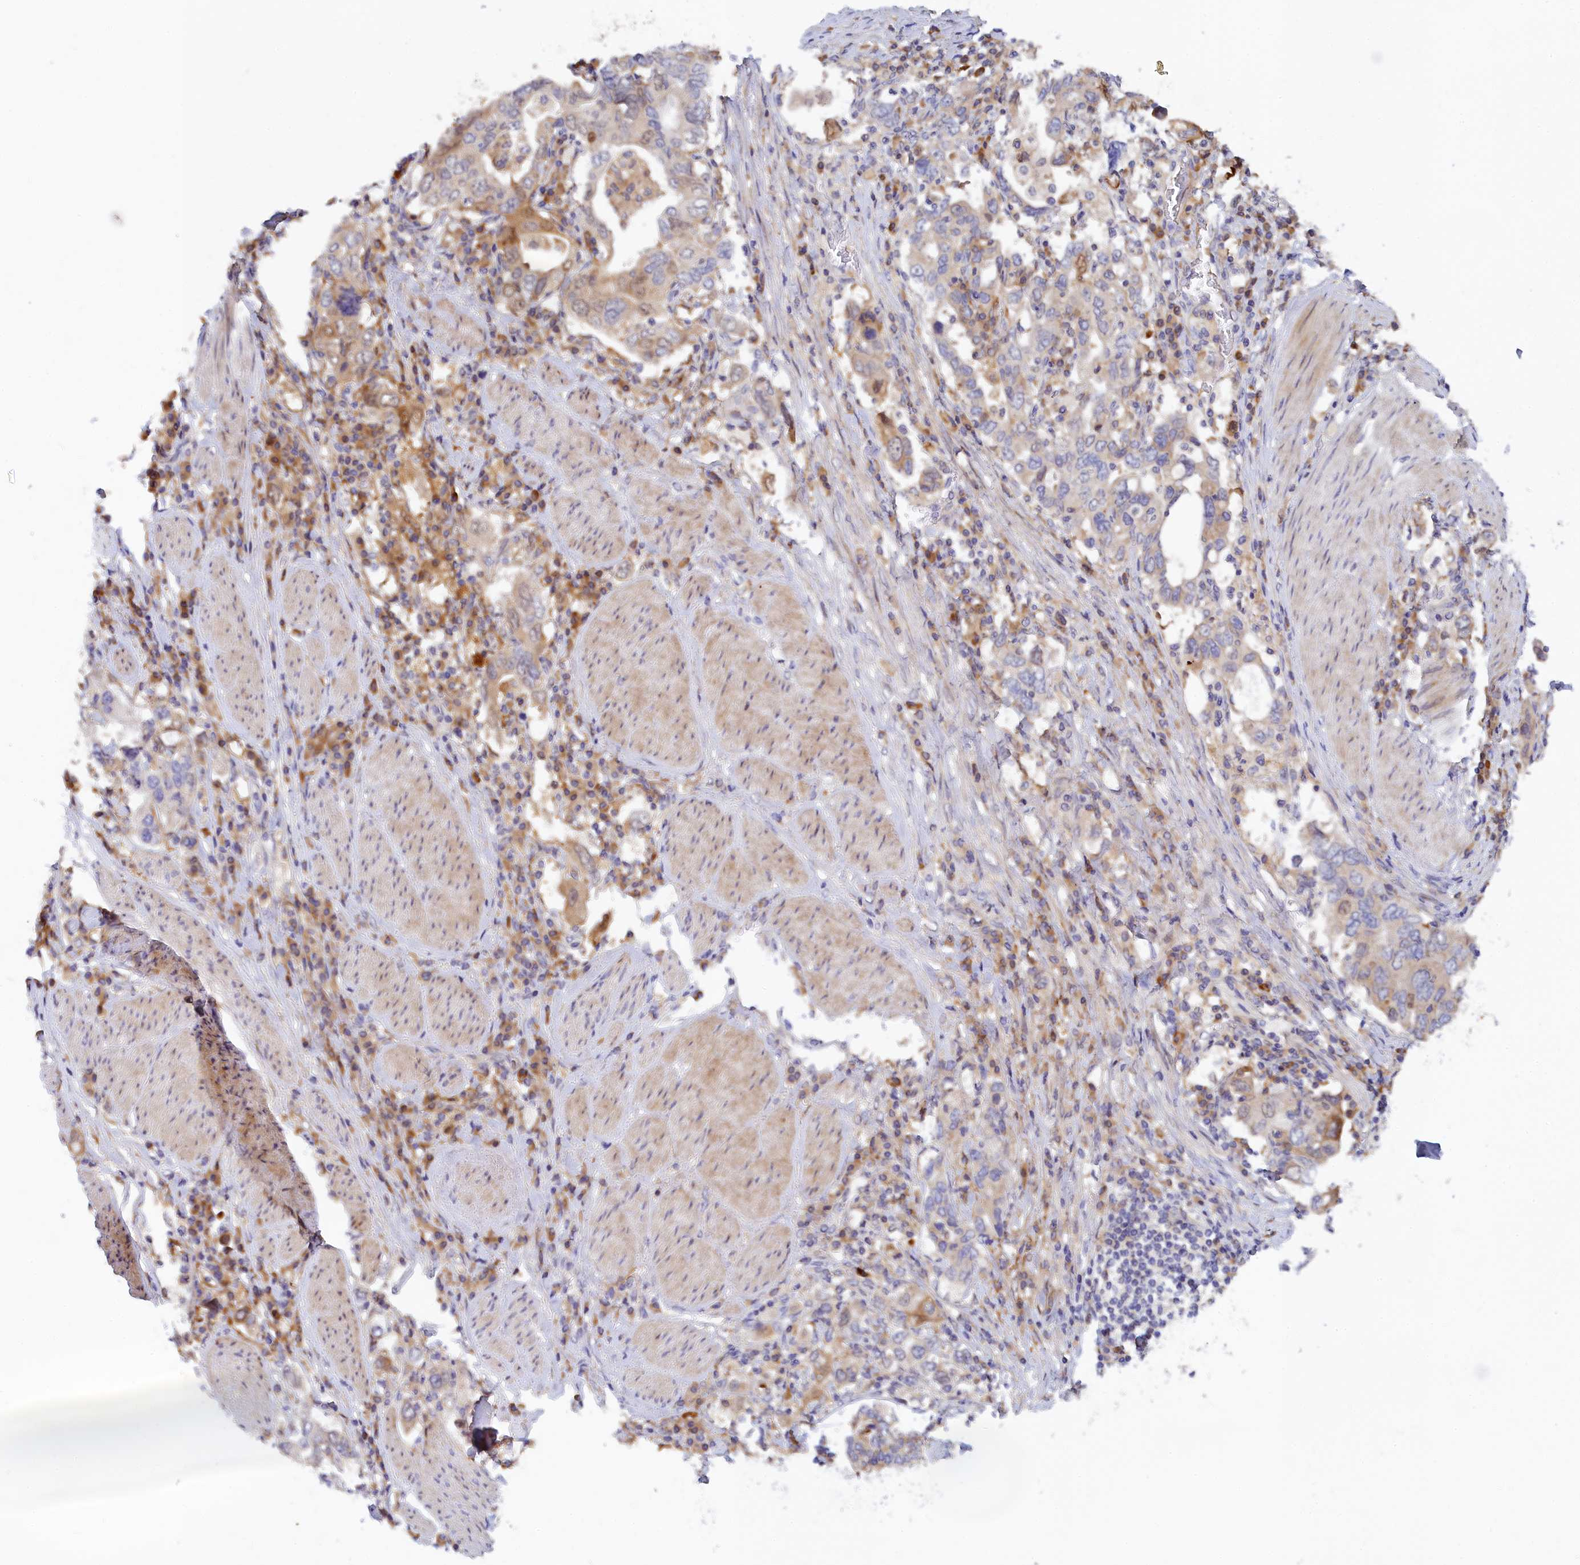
{"staining": {"intensity": "negative", "quantity": "none", "location": "none"}, "tissue": "stomach cancer", "cell_type": "Tumor cells", "image_type": "cancer", "snomed": [{"axis": "morphology", "description": "Adenocarcinoma, NOS"}, {"axis": "topography", "description": "Stomach, upper"}], "caption": "Stomach cancer was stained to show a protein in brown. There is no significant expression in tumor cells. (Brightfield microscopy of DAB (3,3'-diaminobenzidine) immunohistochemistry (IHC) at high magnification).", "gene": "SPATA5L1", "patient": {"sex": "male", "age": 62}}